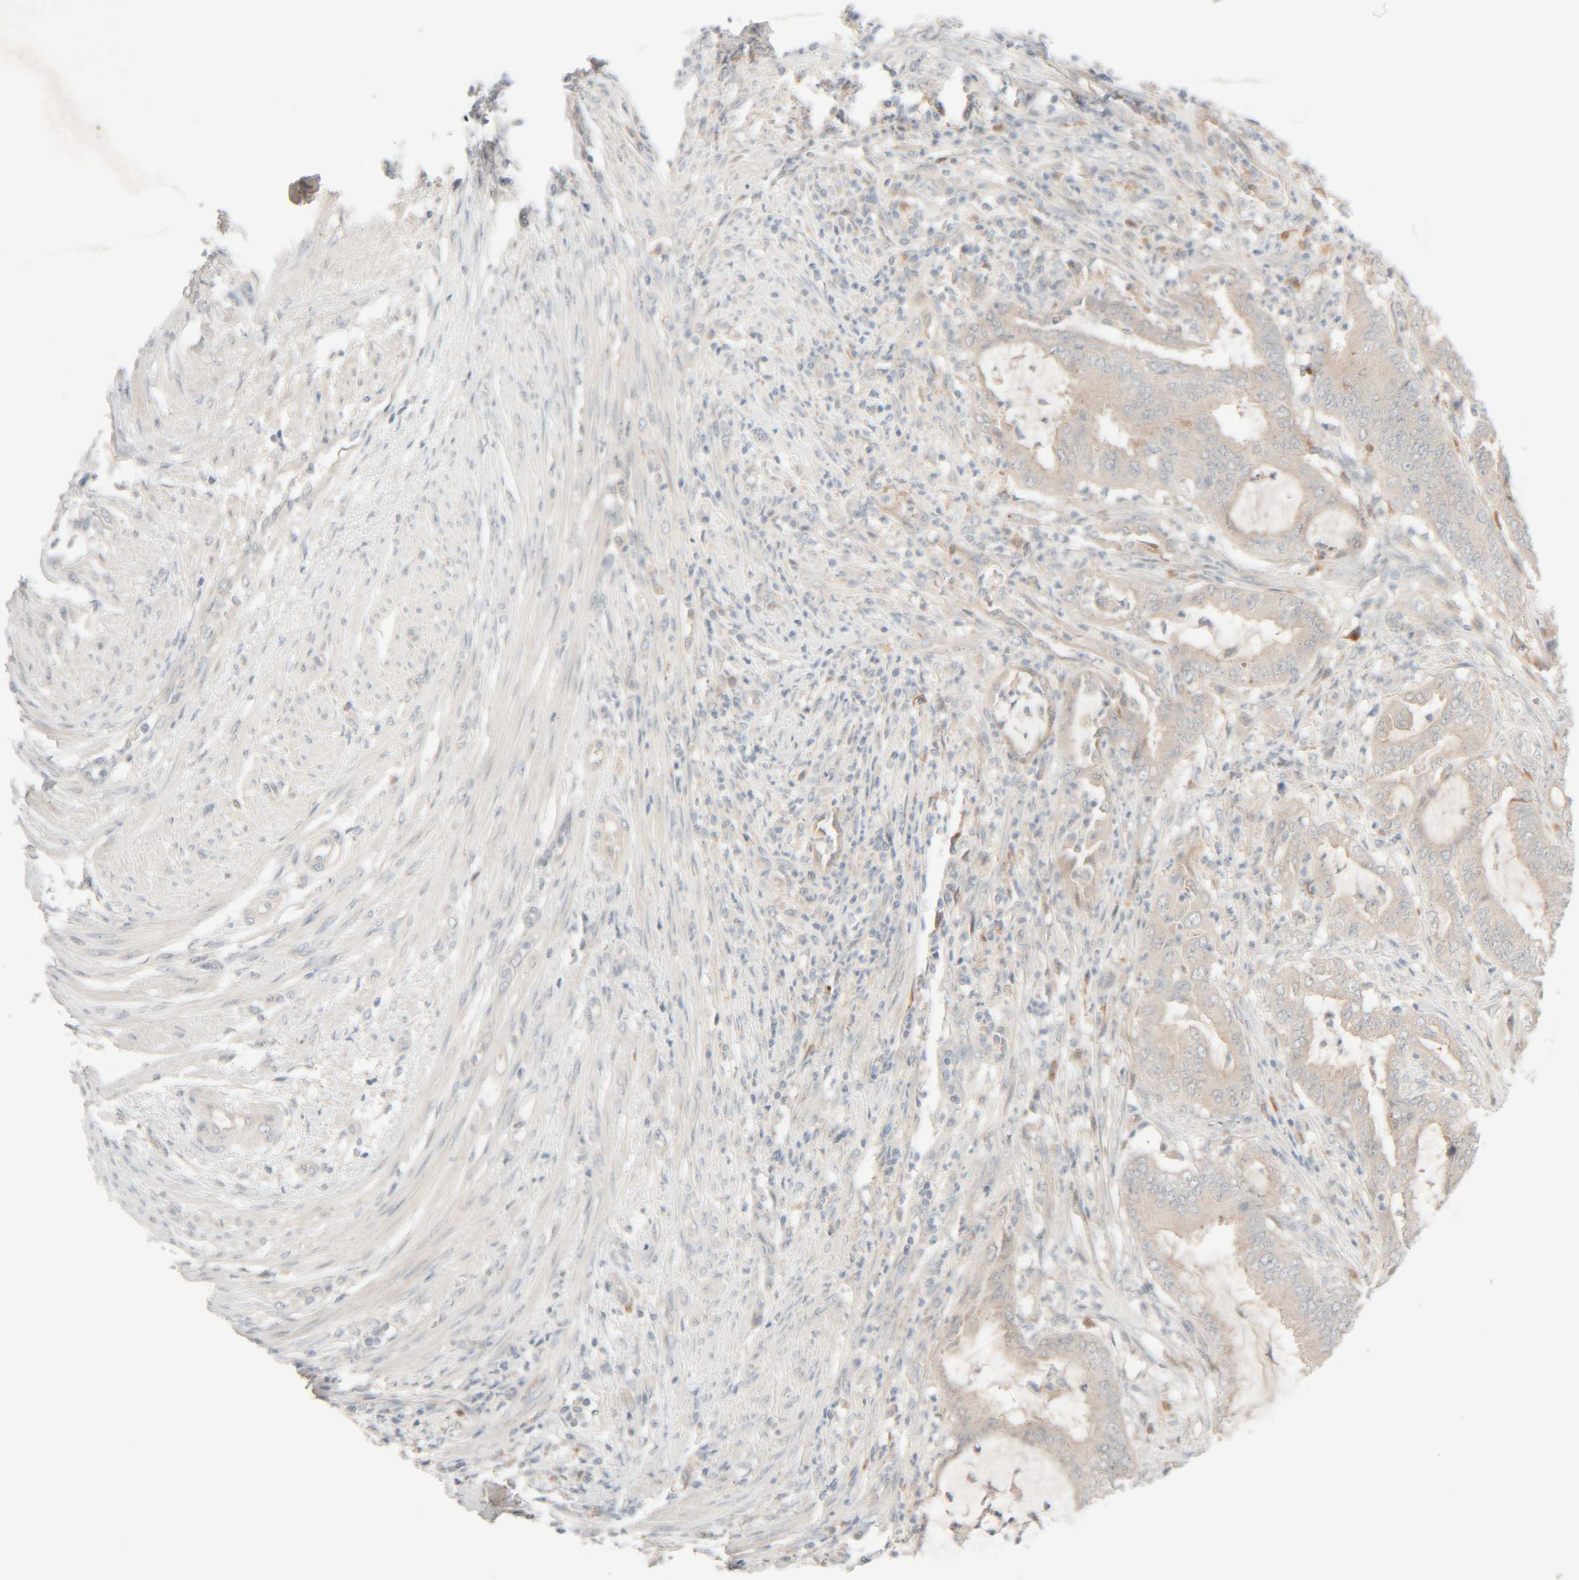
{"staining": {"intensity": "negative", "quantity": "none", "location": "none"}, "tissue": "endometrial cancer", "cell_type": "Tumor cells", "image_type": "cancer", "snomed": [{"axis": "morphology", "description": "Adenocarcinoma, NOS"}, {"axis": "topography", "description": "Endometrium"}], "caption": "Endometrial adenocarcinoma was stained to show a protein in brown. There is no significant staining in tumor cells.", "gene": "CHKA", "patient": {"sex": "female", "age": 51}}